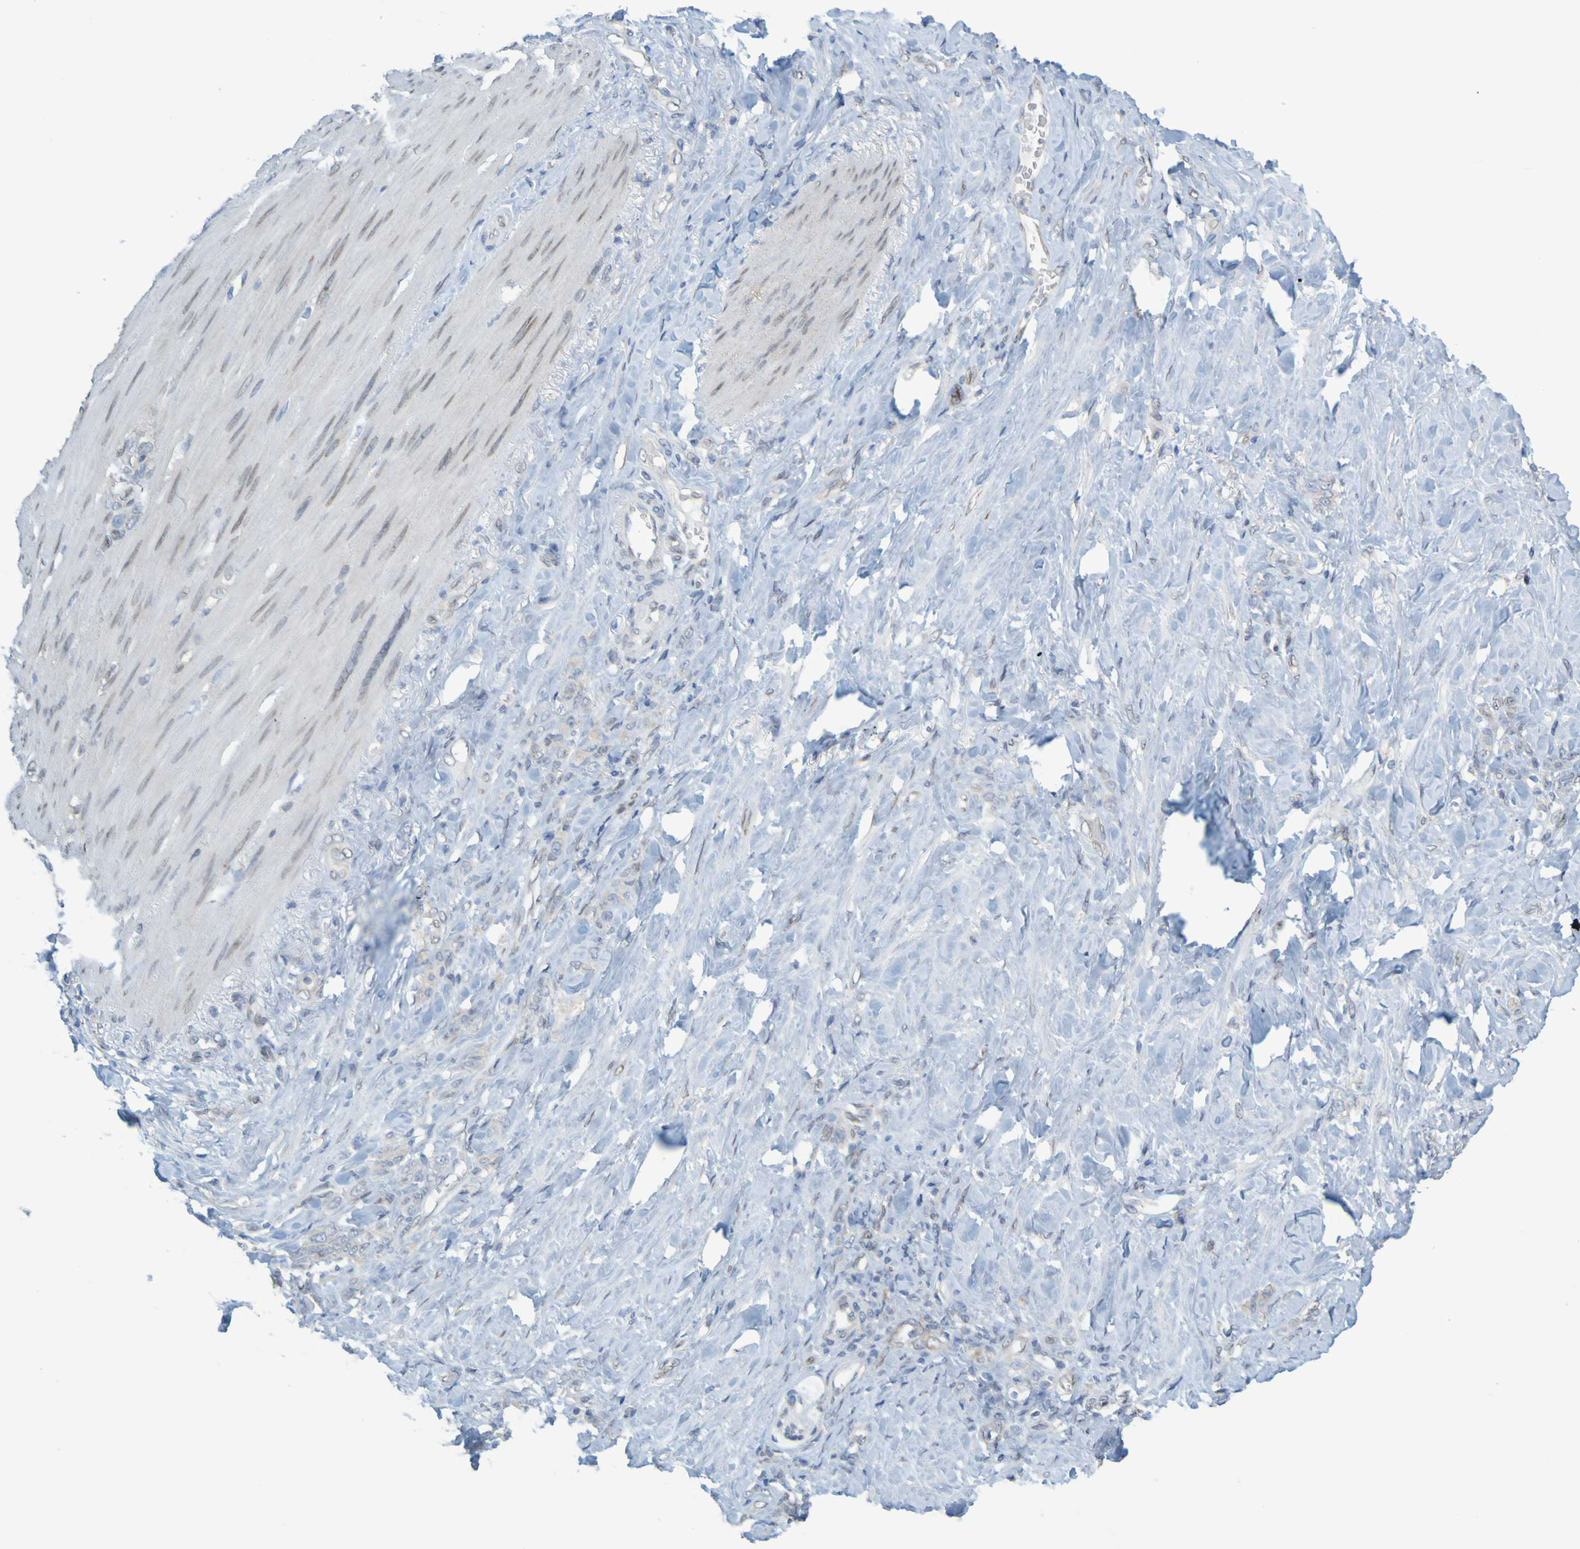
{"staining": {"intensity": "negative", "quantity": "none", "location": "none"}, "tissue": "stomach cancer", "cell_type": "Tumor cells", "image_type": "cancer", "snomed": [{"axis": "morphology", "description": "Adenocarcinoma, NOS"}, {"axis": "topography", "description": "Stomach"}], "caption": "Image shows no protein expression in tumor cells of stomach adenocarcinoma tissue. (Brightfield microscopy of DAB immunohistochemistry (IHC) at high magnification).", "gene": "MAG", "patient": {"sex": "male", "age": 82}}